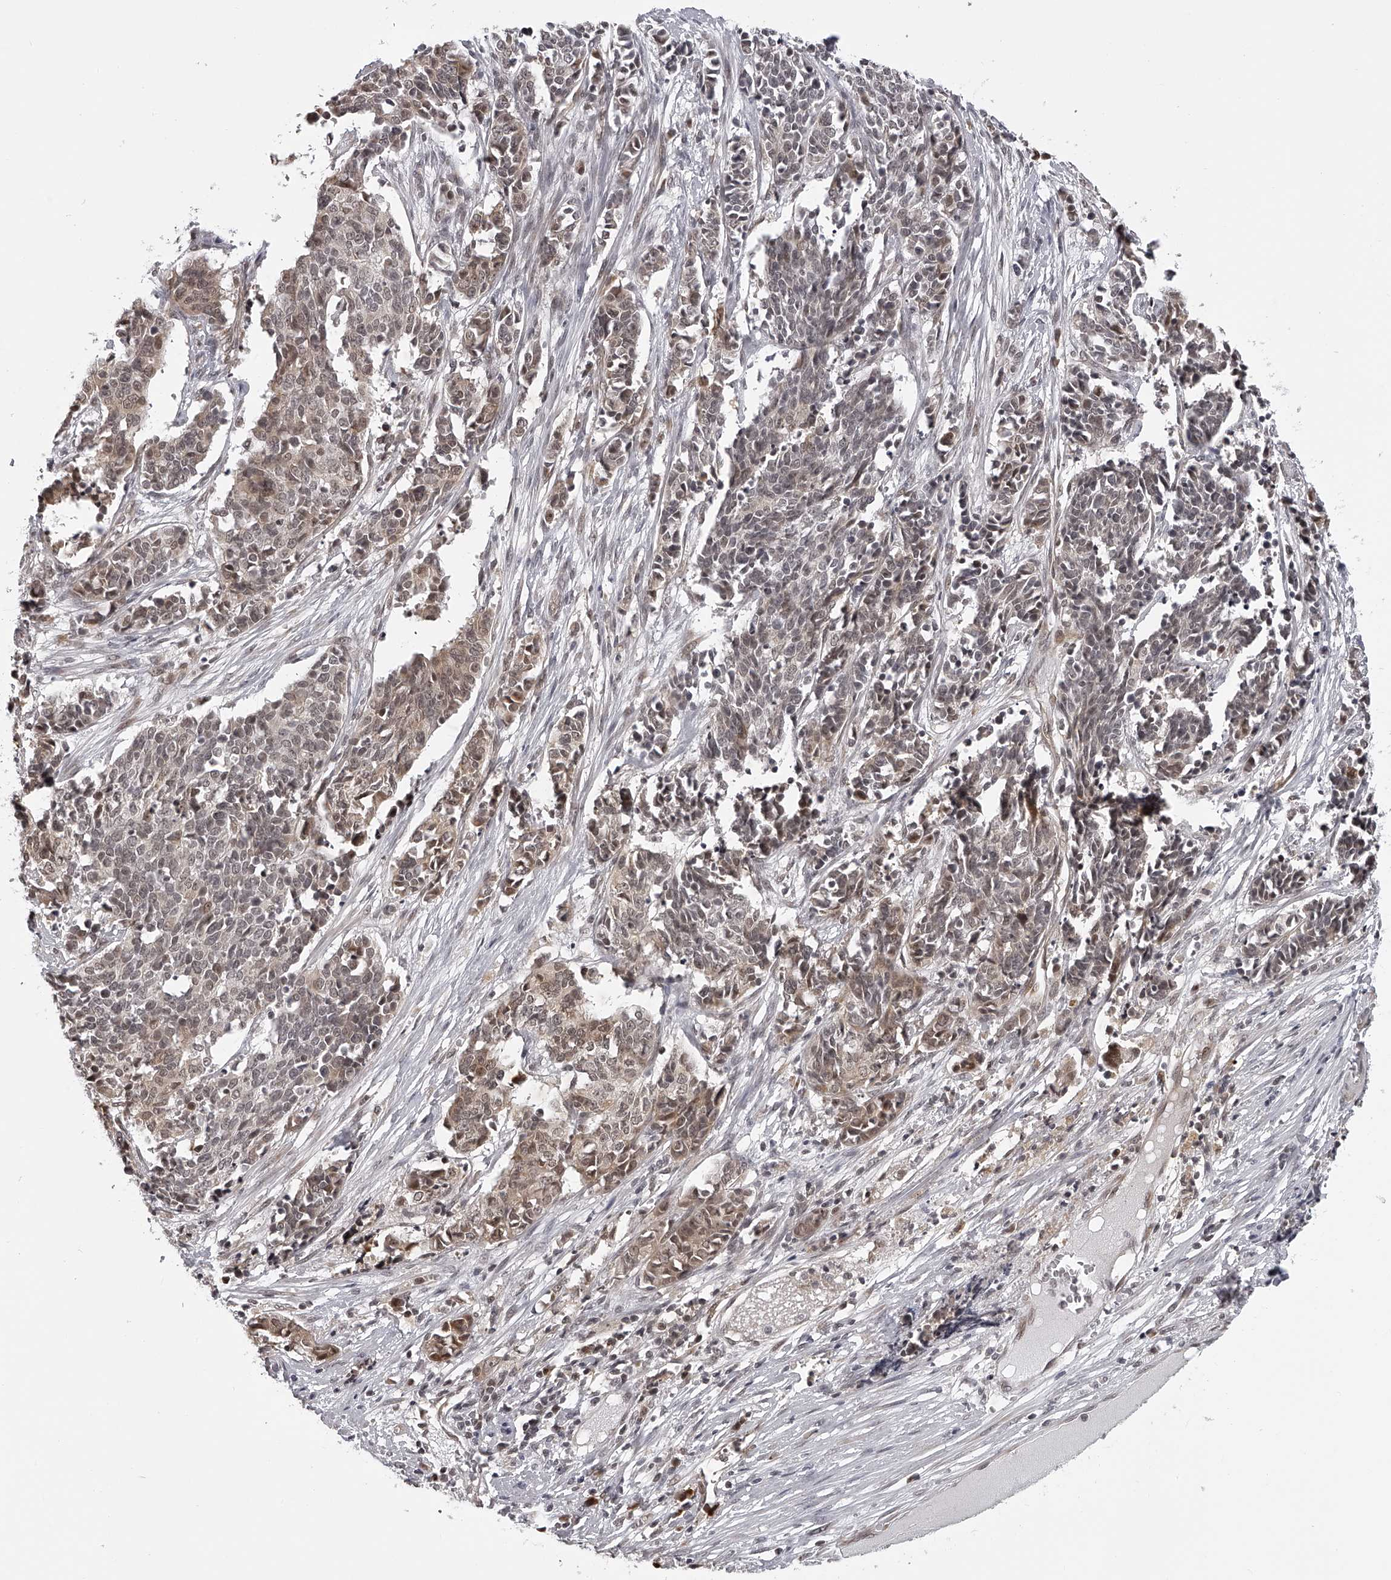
{"staining": {"intensity": "weak", "quantity": "25%-75%", "location": "cytoplasmic/membranous,nuclear"}, "tissue": "cervical cancer", "cell_type": "Tumor cells", "image_type": "cancer", "snomed": [{"axis": "morphology", "description": "Normal tissue, NOS"}, {"axis": "morphology", "description": "Squamous cell carcinoma, NOS"}, {"axis": "topography", "description": "Cervix"}], "caption": "Protein staining of cervical cancer (squamous cell carcinoma) tissue shows weak cytoplasmic/membranous and nuclear positivity in about 25%-75% of tumor cells.", "gene": "ODF2L", "patient": {"sex": "female", "age": 35}}